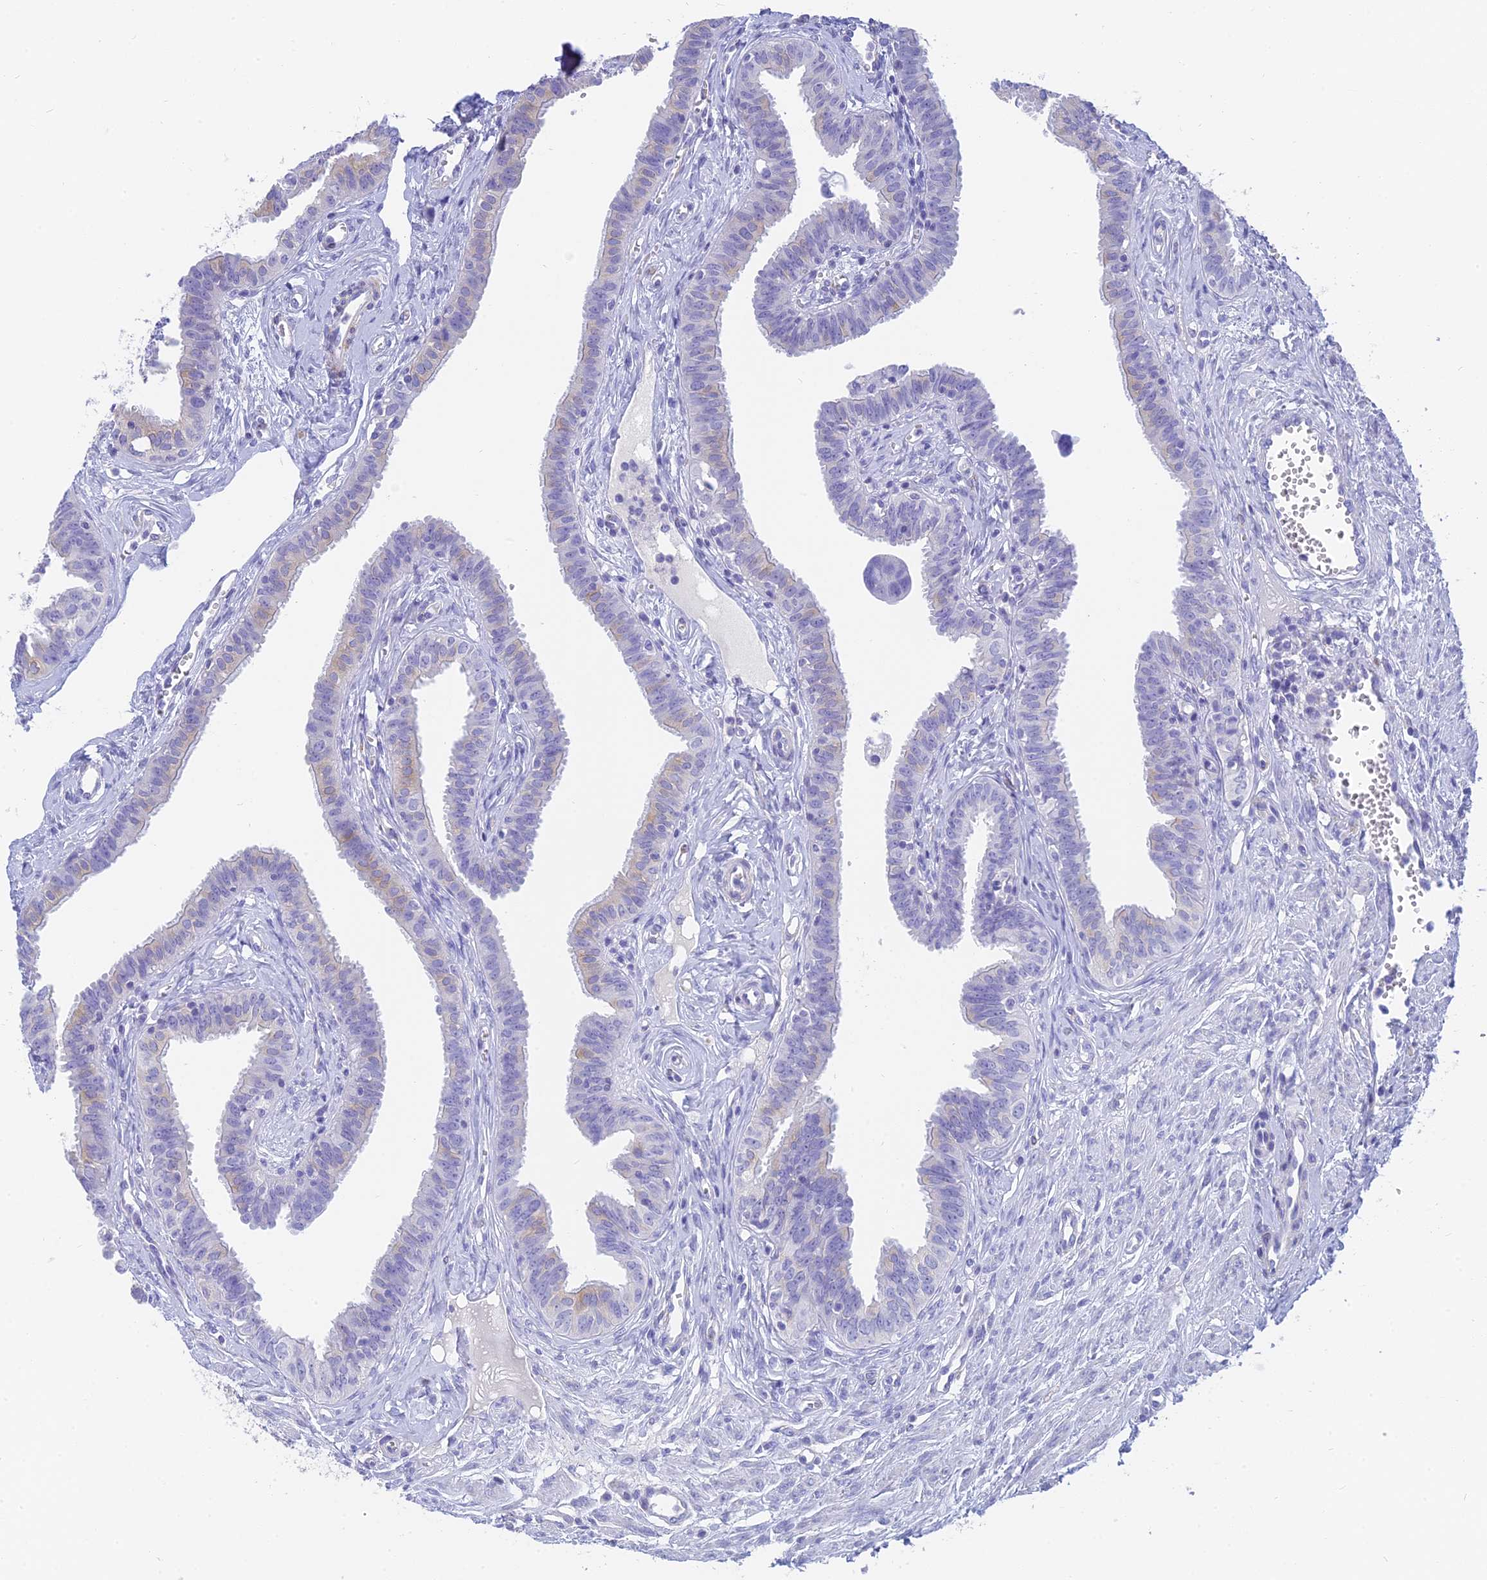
{"staining": {"intensity": "negative", "quantity": "none", "location": "none"}, "tissue": "fallopian tube", "cell_type": "Glandular cells", "image_type": "normal", "snomed": [{"axis": "morphology", "description": "Normal tissue, NOS"}, {"axis": "morphology", "description": "Carcinoma, NOS"}, {"axis": "topography", "description": "Fallopian tube"}, {"axis": "topography", "description": "Ovary"}], "caption": "The immunohistochemistry (IHC) micrograph has no significant expression in glandular cells of fallopian tube. (DAB (3,3'-diaminobenzidine) IHC with hematoxylin counter stain).", "gene": "SLC36A2", "patient": {"sex": "female", "age": 59}}